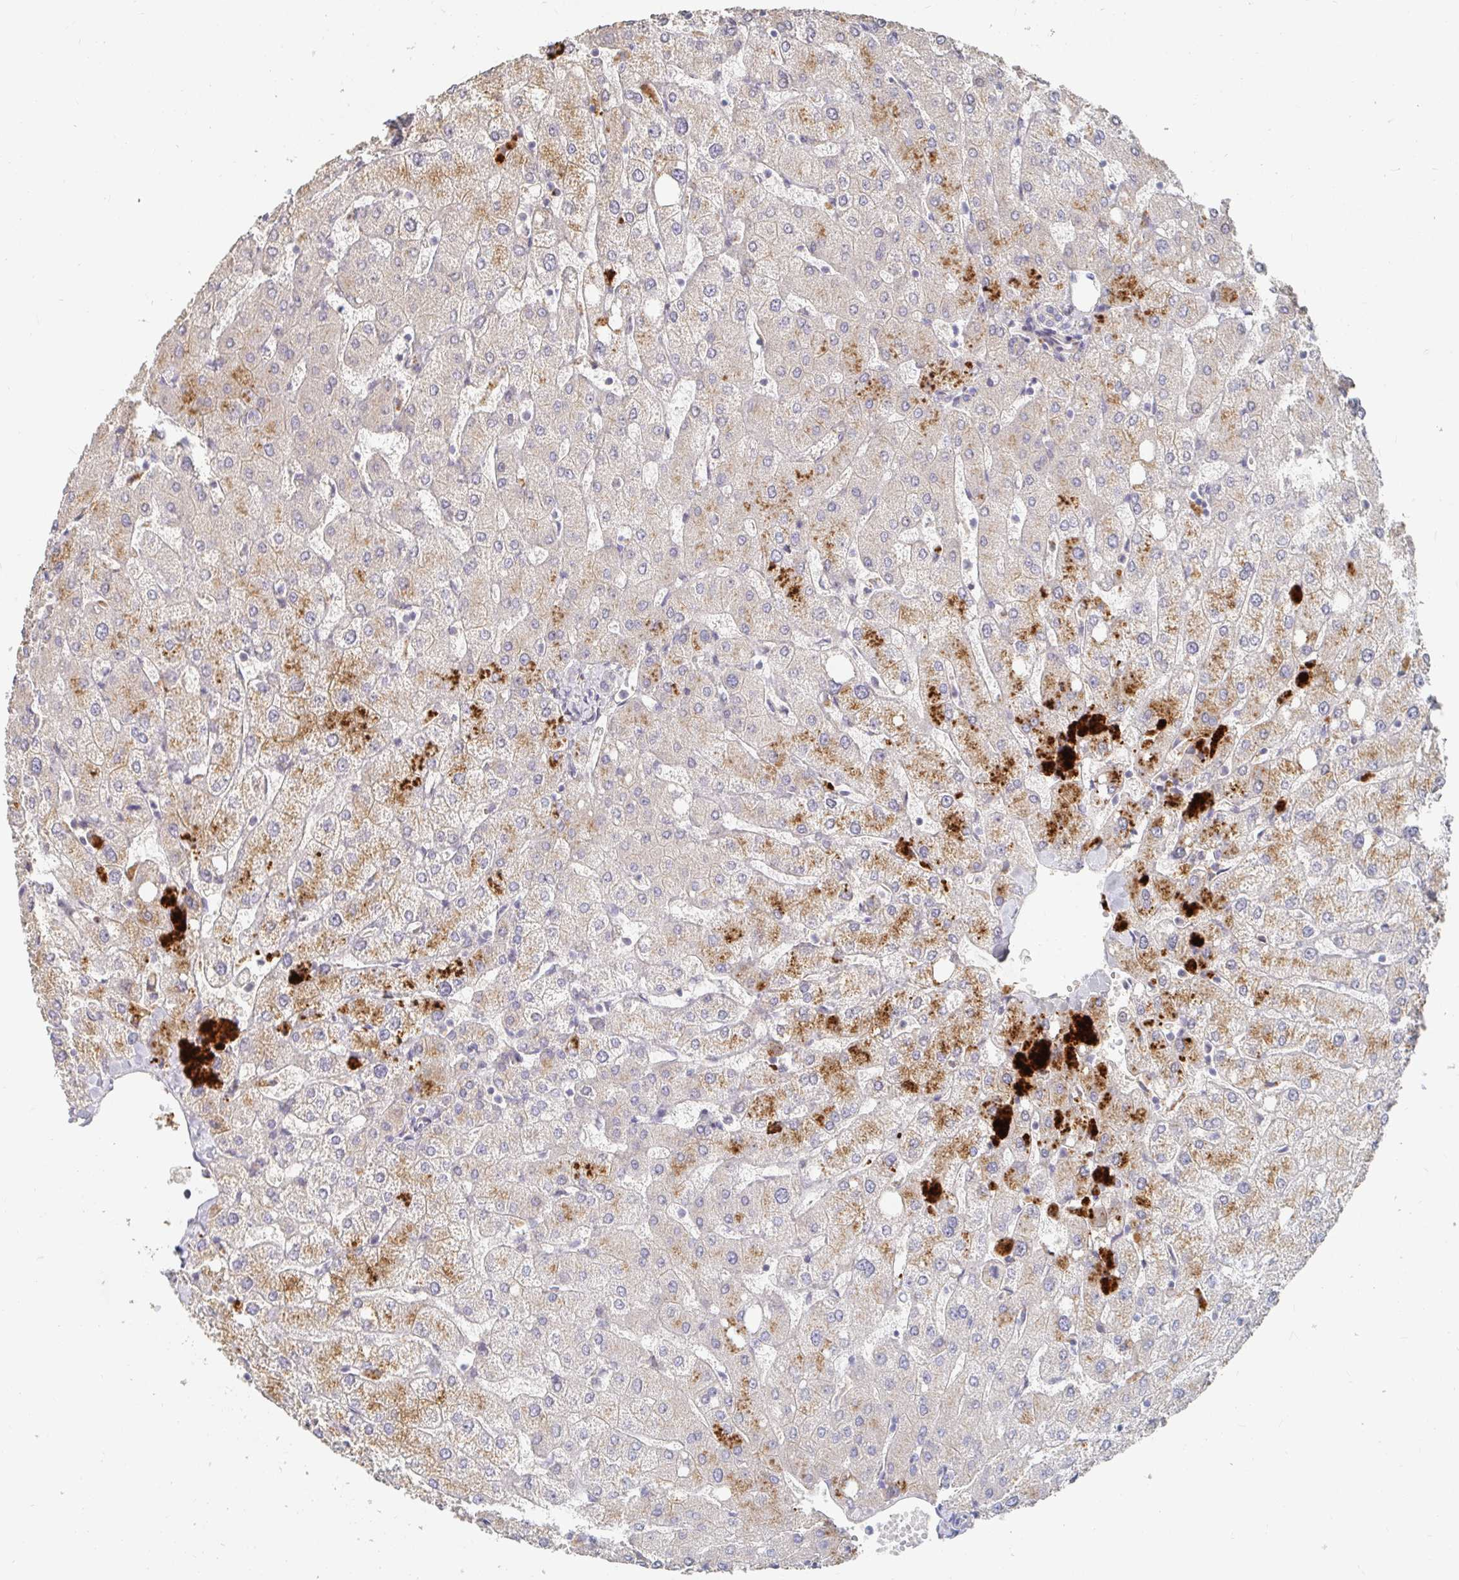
{"staining": {"intensity": "negative", "quantity": "none", "location": "none"}, "tissue": "liver", "cell_type": "Cholangiocytes", "image_type": "normal", "snomed": [{"axis": "morphology", "description": "Normal tissue, NOS"}, {"axis": "topography", "description": "Liver"}], "caption": "This is a image of immunohistochemistry (IHC) staining of unremarkable liver, which shows no staining in cholangiocytes. The staining is performed using DAB brown chromogen with nuclei counter-stained in using hematoxylin.", "gene": "NME9", "patient": {"sex": "female", "age": 54}}